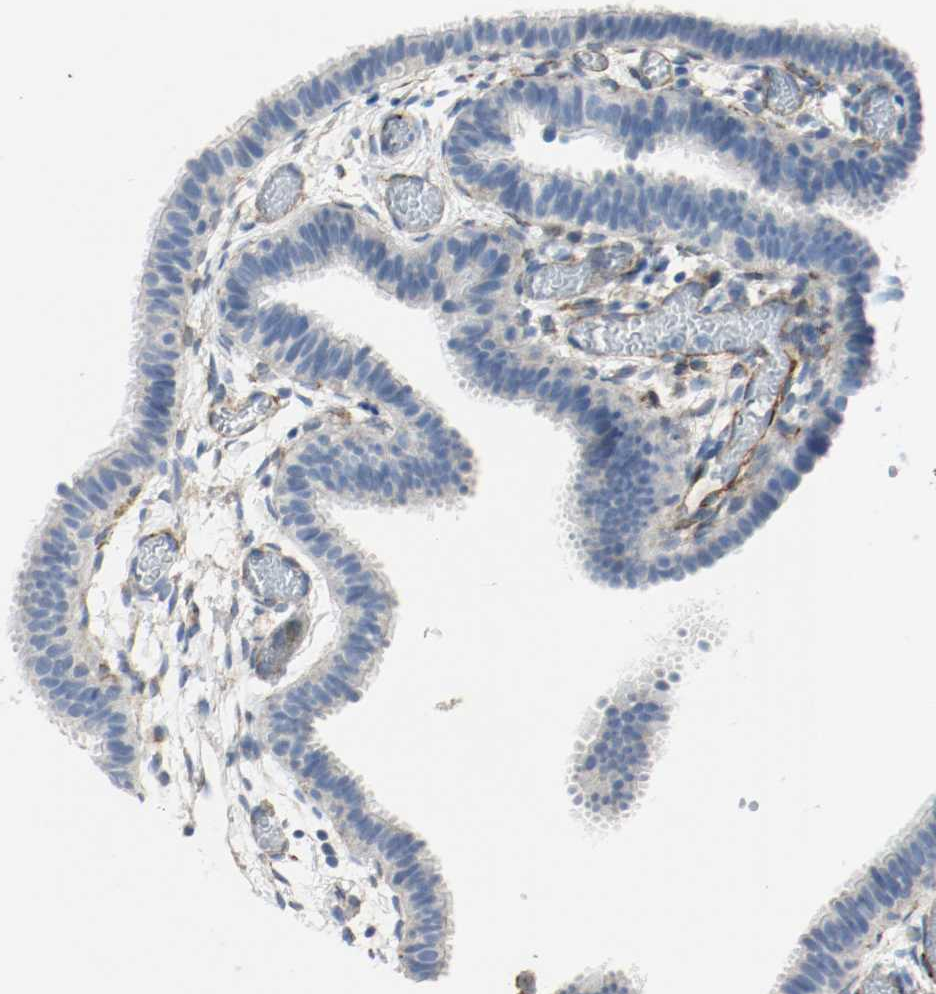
{"staining": {"intensity": "negative", "quantity": "none", "location": "none"}, "tissue": "fallopian tube", "cell_type": "Glandular cells", "image_type": "normal", "snomed": [{"axis": "morphology", "description": "Normal tissue, NOS"}, {"axis": "topography", "description": "Fallopian tube"}], "caption": "This is an IHC image of unremarkable fallopian tube. There is no positivity in glandular cells.", "gene": "LAMB1", "patient": {"sex": "female", "age": 29}}